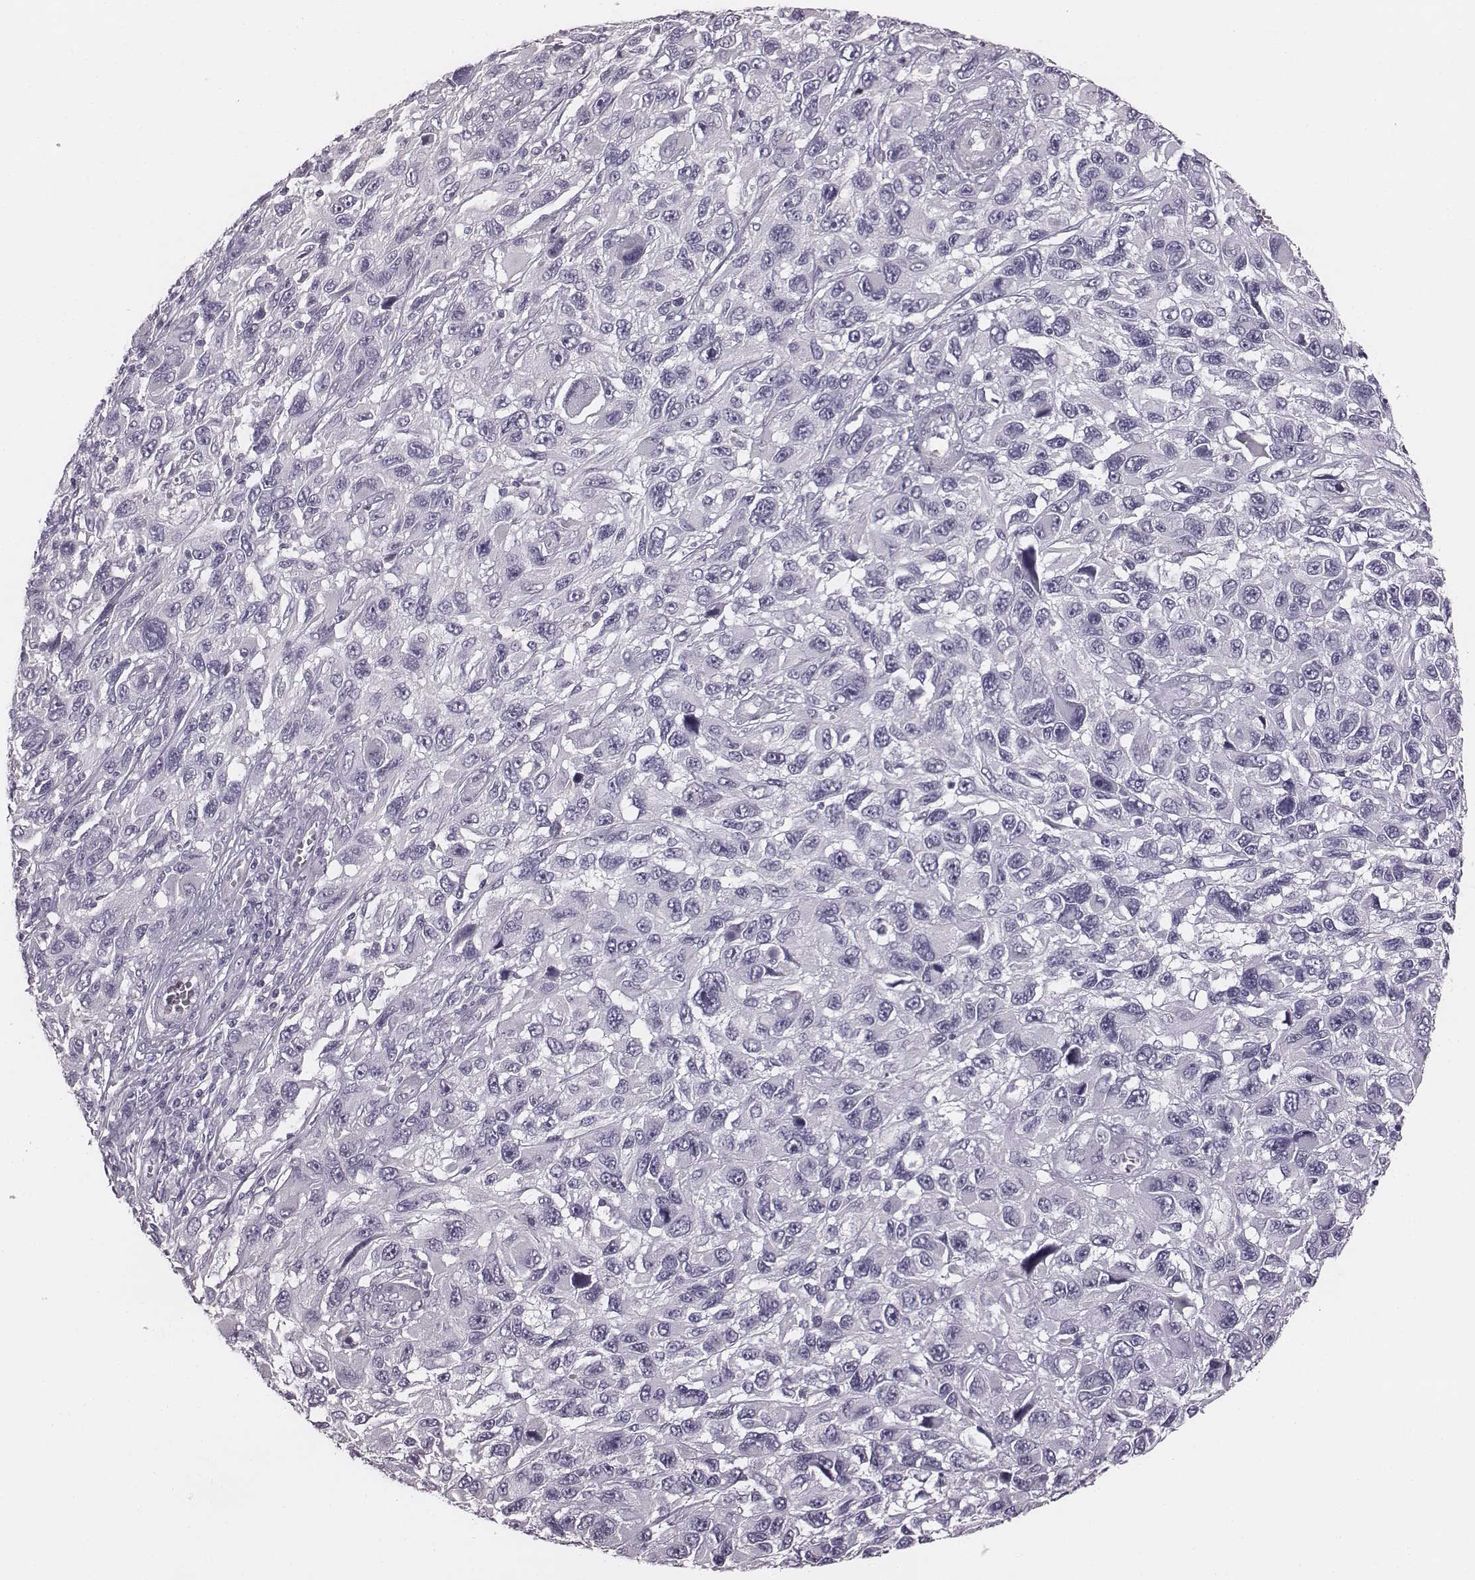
{"staining": {"intensity": "negative", "quantity": "none", "location": "none"}, "tissue": "melanoma", "cell_type": "Tumor cells", "image_type": "cancer", "snomed": [{"axis": "morphology", "description": "Malignant melanoma, NOS"}, {"axis": "topography", "description": "Skin"}], "caption": "DAB immunohistochemical staining of human malignant melanoma displays no significant staining in tumor cells.", "gene": "PDE8B", "patient": {"sex": "male", "age": 53}}